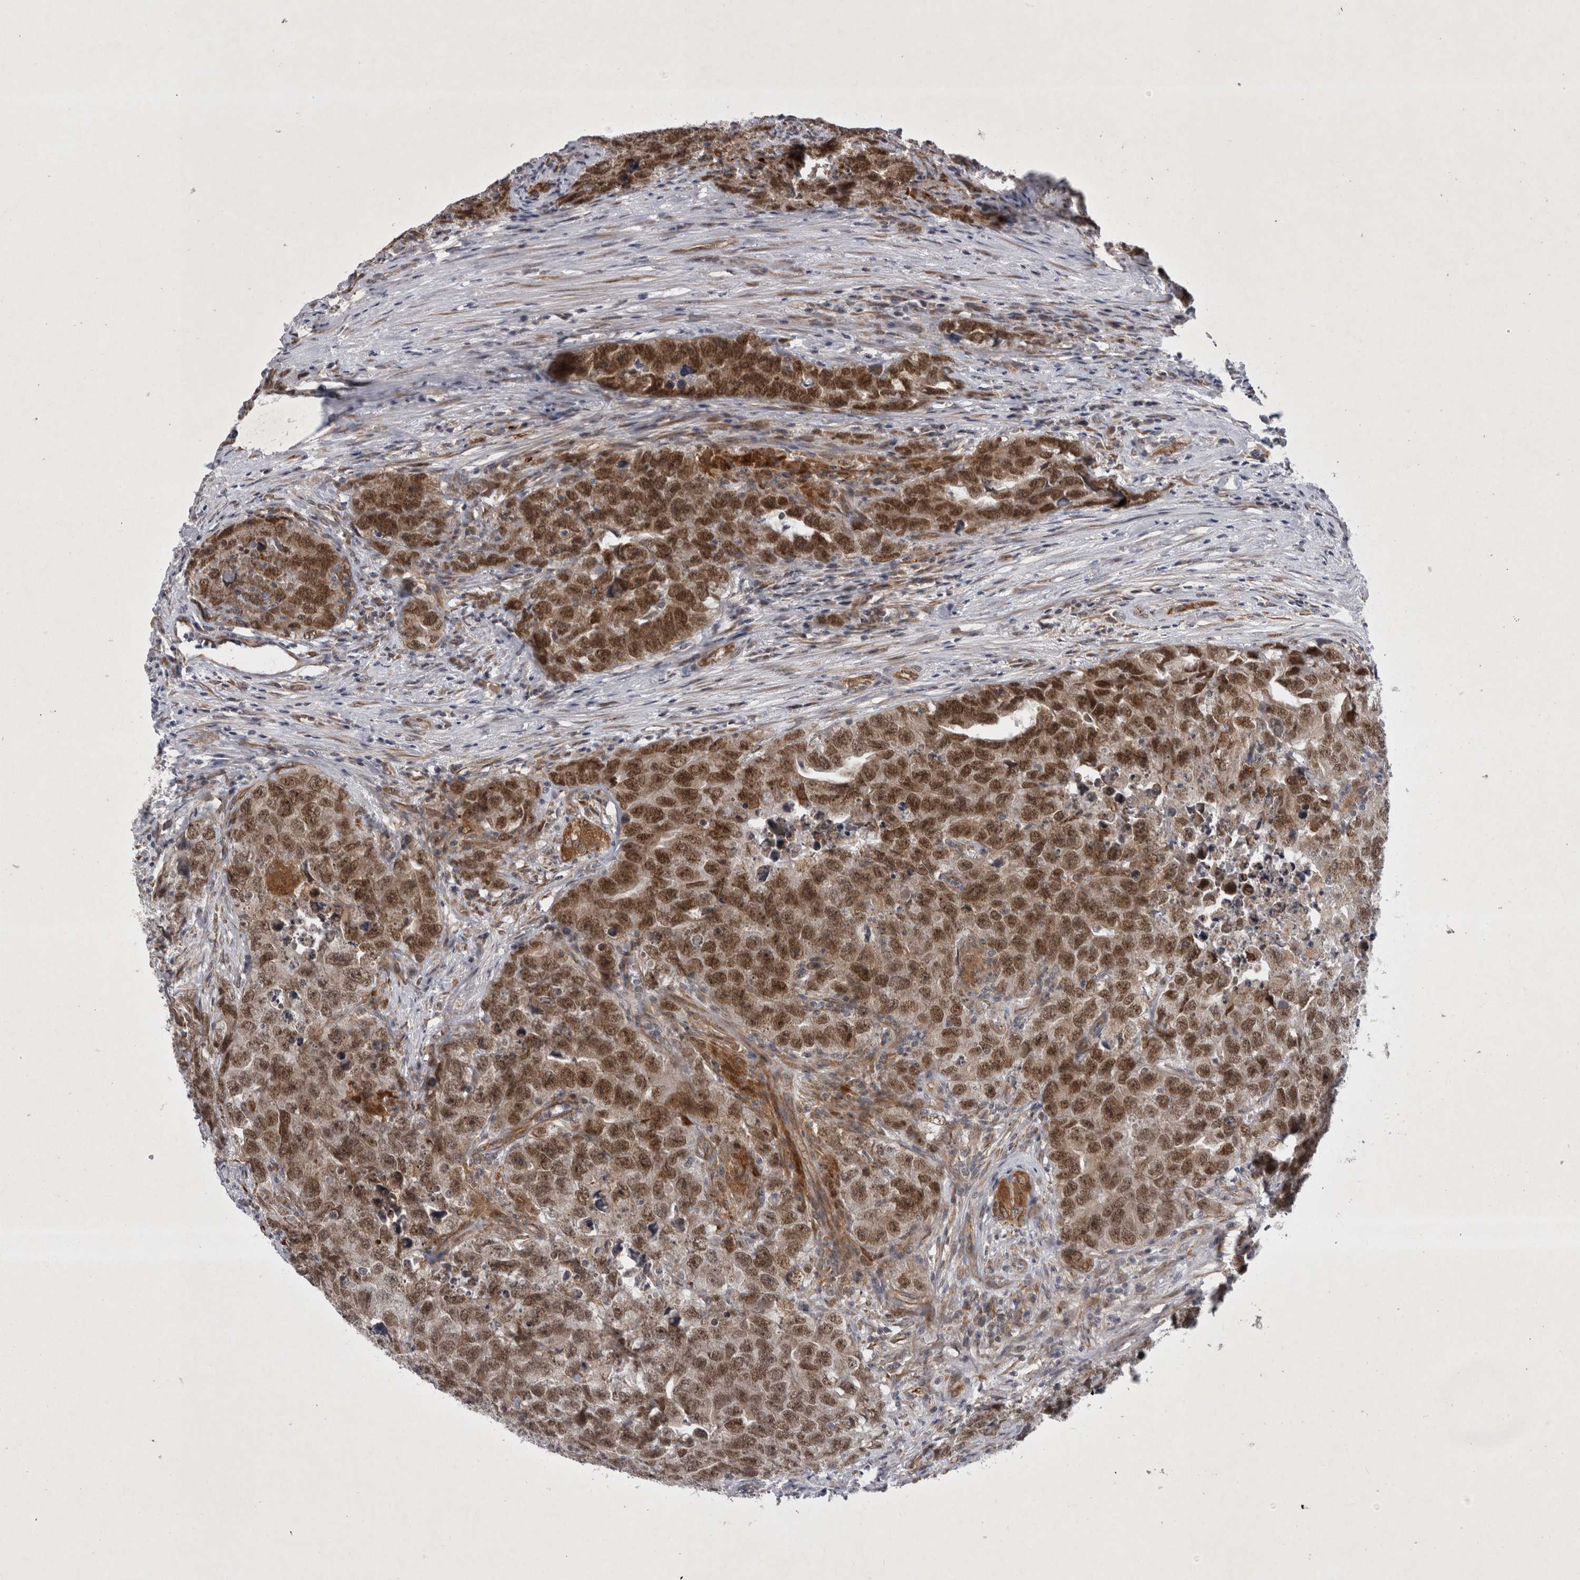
{"staining": {"intensity": "moderate", "quantity": ">75%", "location": "nuclear"}, "tissue": "testis cancer", "cell_type": "Tumor cells", "image_type": "cancer", "snomed": [{"axis": "morphology", "description": "Seminoma, NOS"}, {"axis": "morphology", "description": "Carcinoma, Embryonal, NOS"}, {"axis": "topography", "description": "Testis"}], "caption": "Embryonal carcinoma (testis) was stained to show a protein in brown. There is medium levels of moderate nuclear expression in approximately >75% of tumor cells.", "gene": "PARP11", "patient": {"sex": "male", "age": 43}}